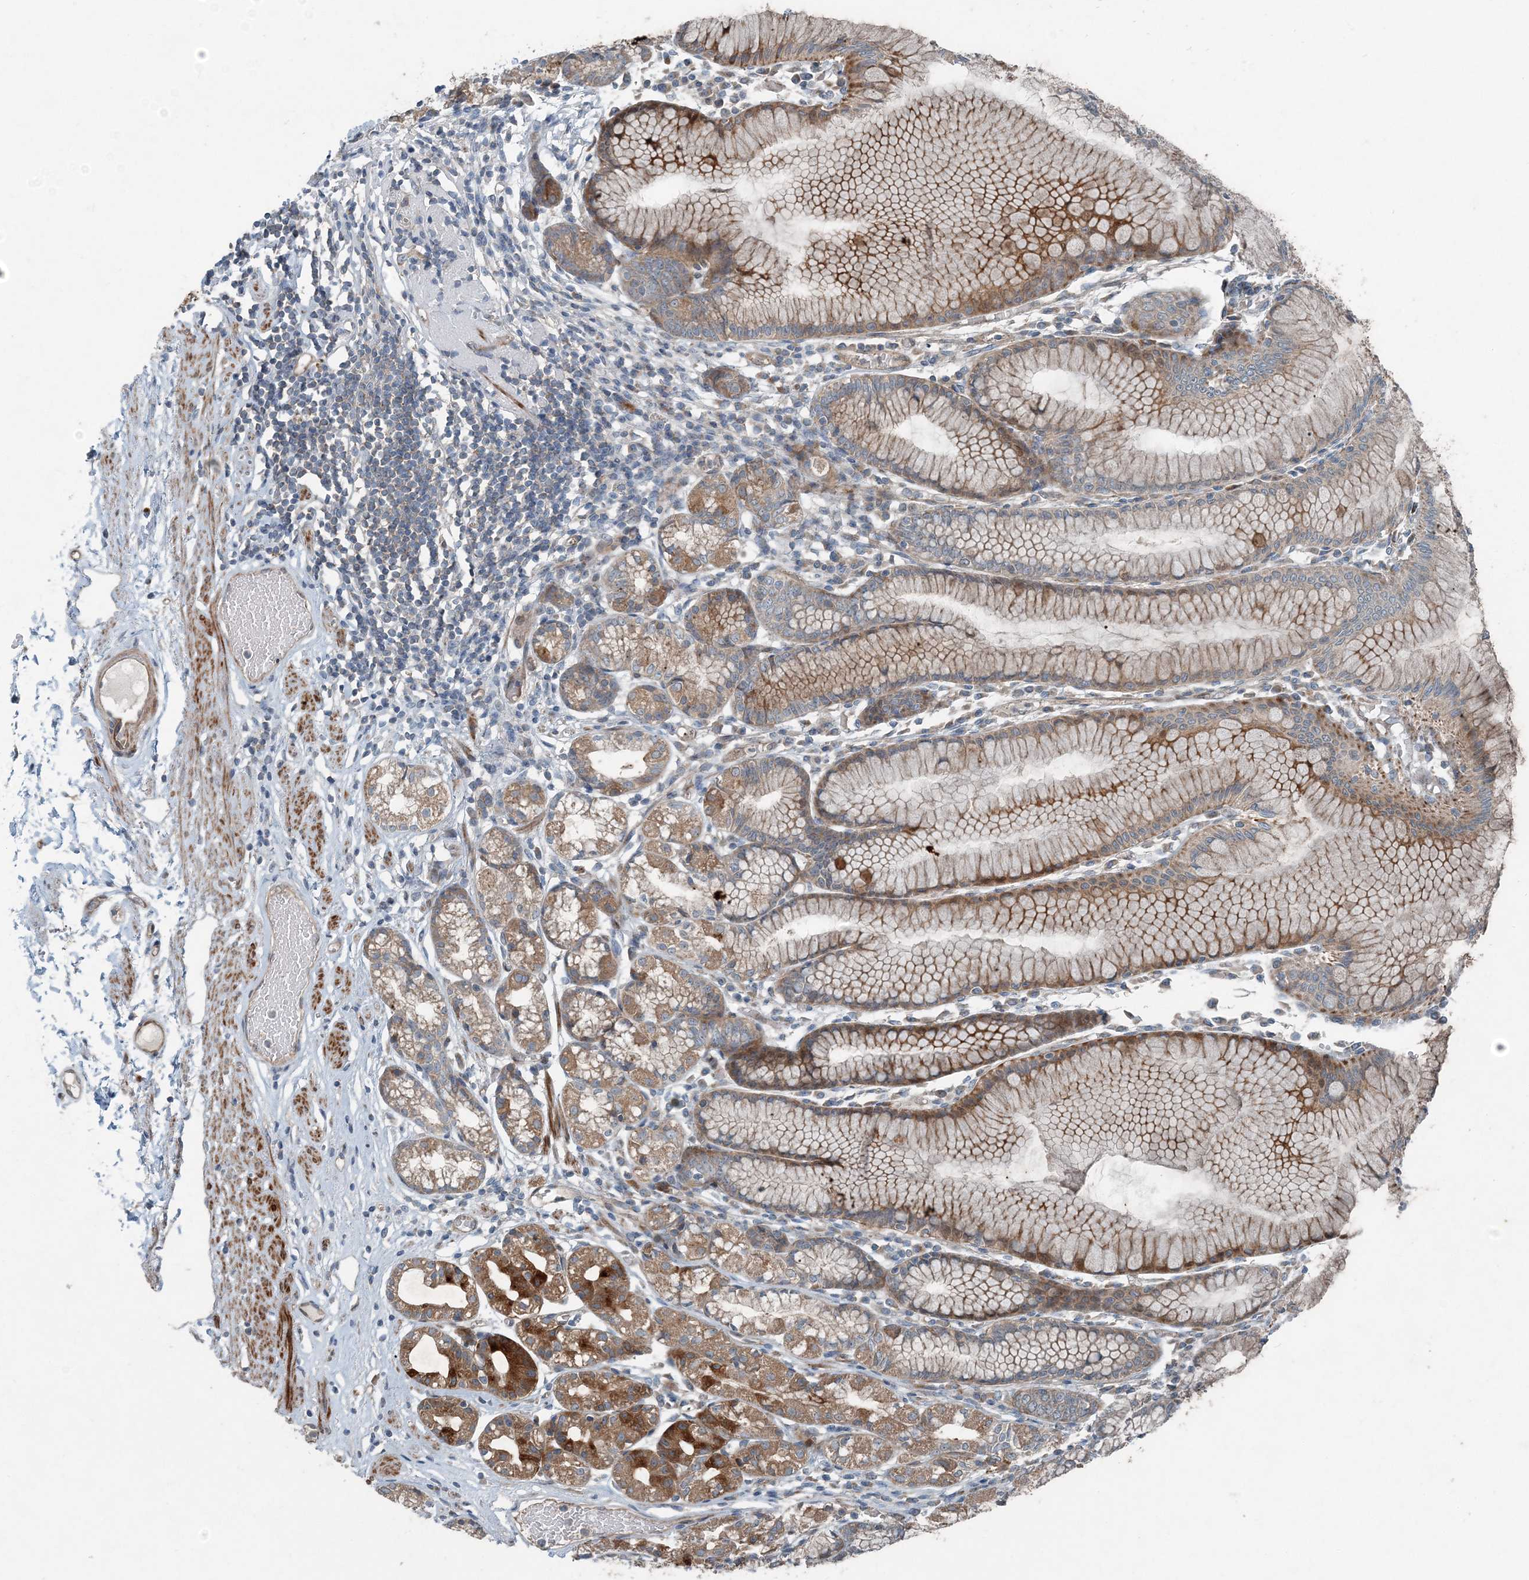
{"staining": {"intensity": "moderate", "quantity": ">75%", "location": "cytoplasmic/membranous"}, "tissue": "stomach", "cell_type": "Glandular cells", "image_type": "normal", "snomed": [{"axis": "morphology", "description": "Normal tissue, NOS"}, {"axis": "topography", "description": "Stomach"}], "caption": "About >75% of glandular cells in unremarkable human stomach demonstrate moderate cytoplasmic/membranous protein positivity as visualized by brown immunohistochemical staining.", "gene": "INTU", "patient": {"sex": "female", "age": 57}}